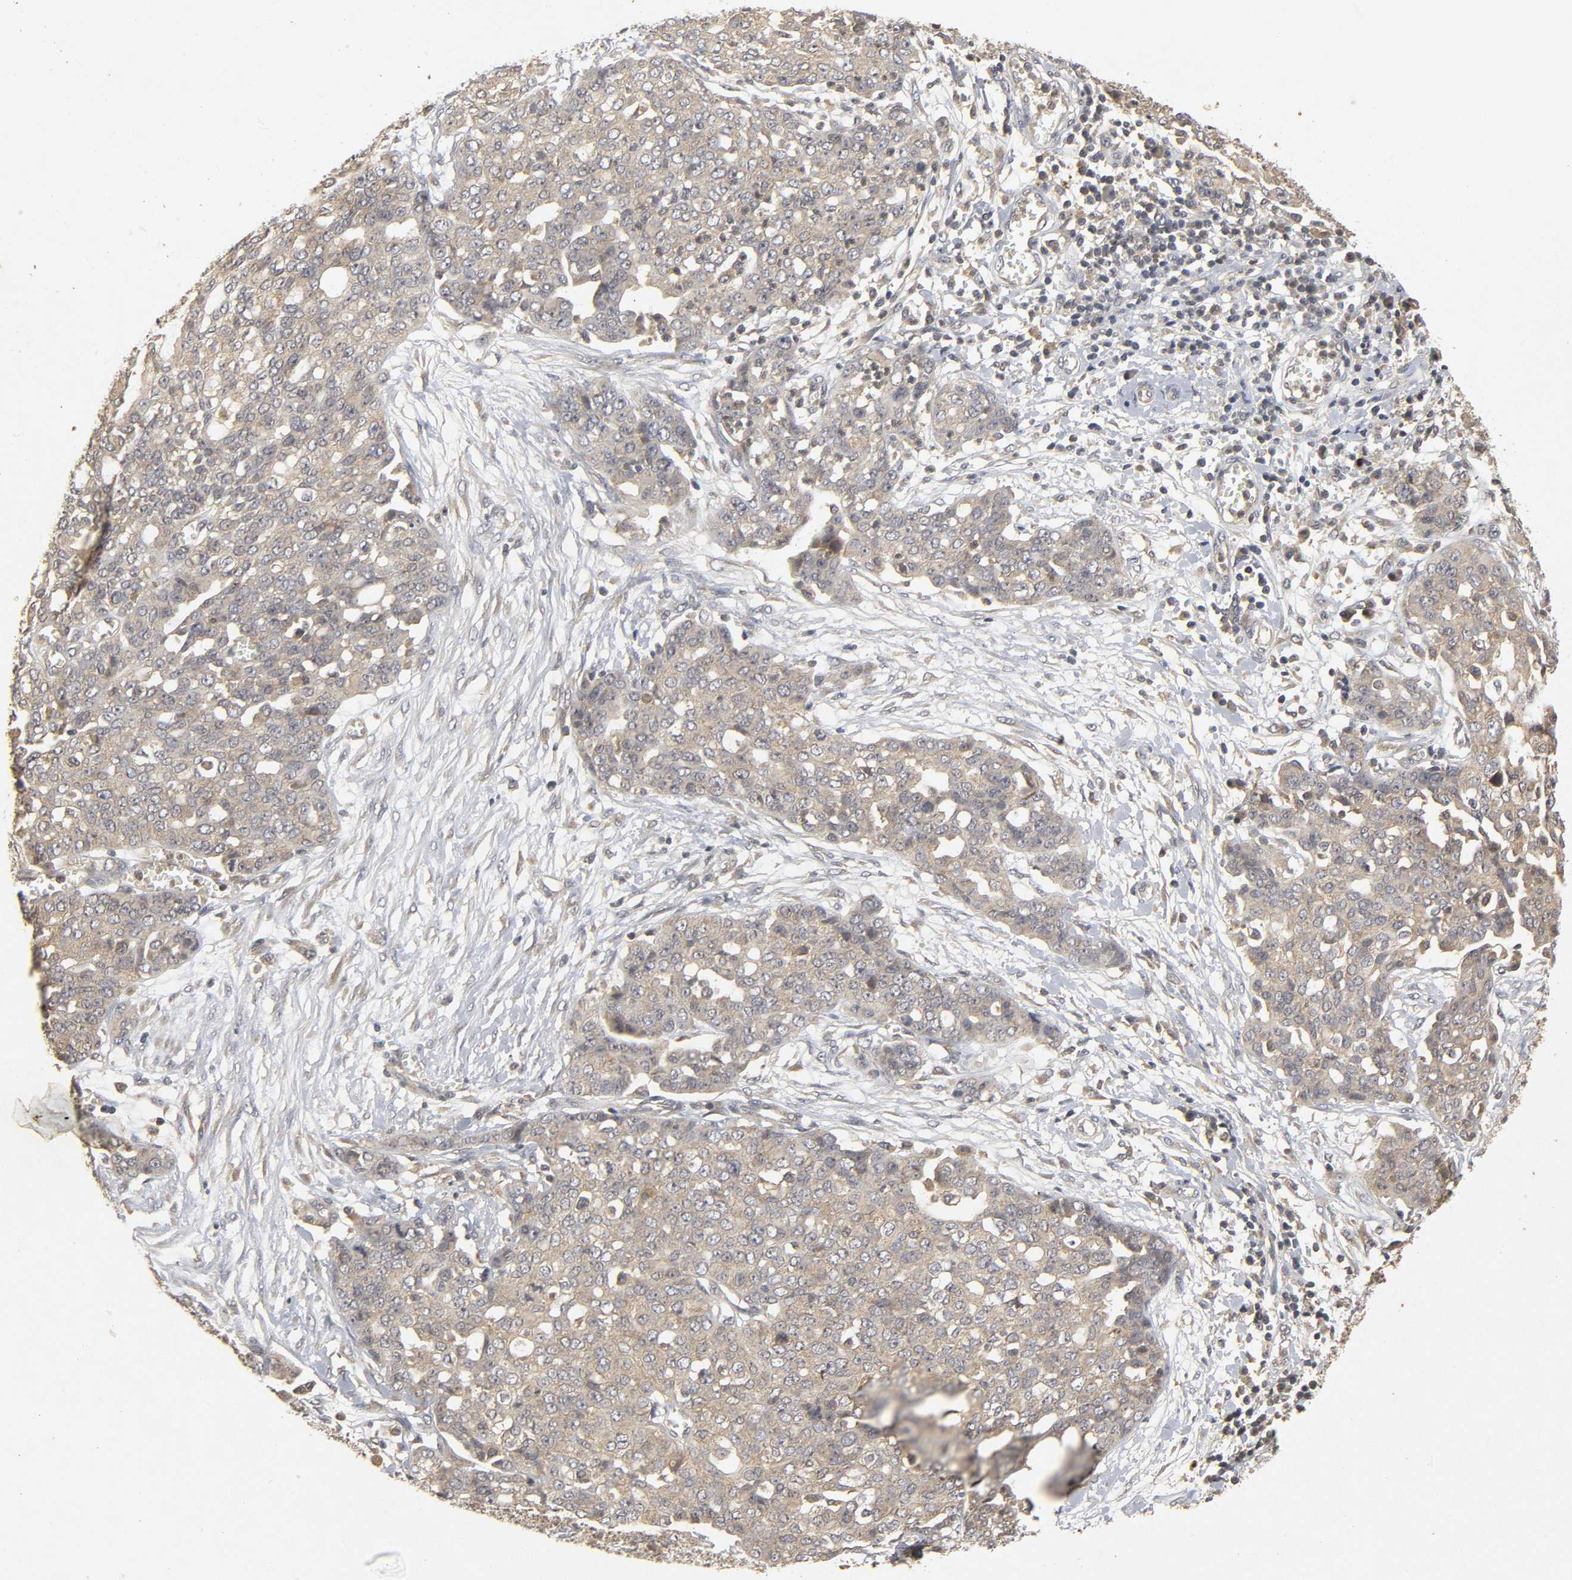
{"staining": {"intensity": "weak", "quantity": "25%-75%", "location": "cytoplasmic/membranous"}, "tissue": "ovarian cancer", "cell_type": "Tumor cells", "image_type": "cancer", "snomed": [{"axis": "morphology", "description": "Cystadenocarcinoma, serous, NOS"}, {"axis": "topography", "description": "Soft tissue"}, {"axis": "topography", "description": "Ovary"}], "caption": "Immunohistochemical staining of human ovarian cancer (serous cystadenocarcinoma) displays low levels of weak cytoplasmic/membranous protein expression in approximately 25%-75% of tumor cells.", "gene": "TRAF6", "patient": {"sex": "female", "age": 57}}